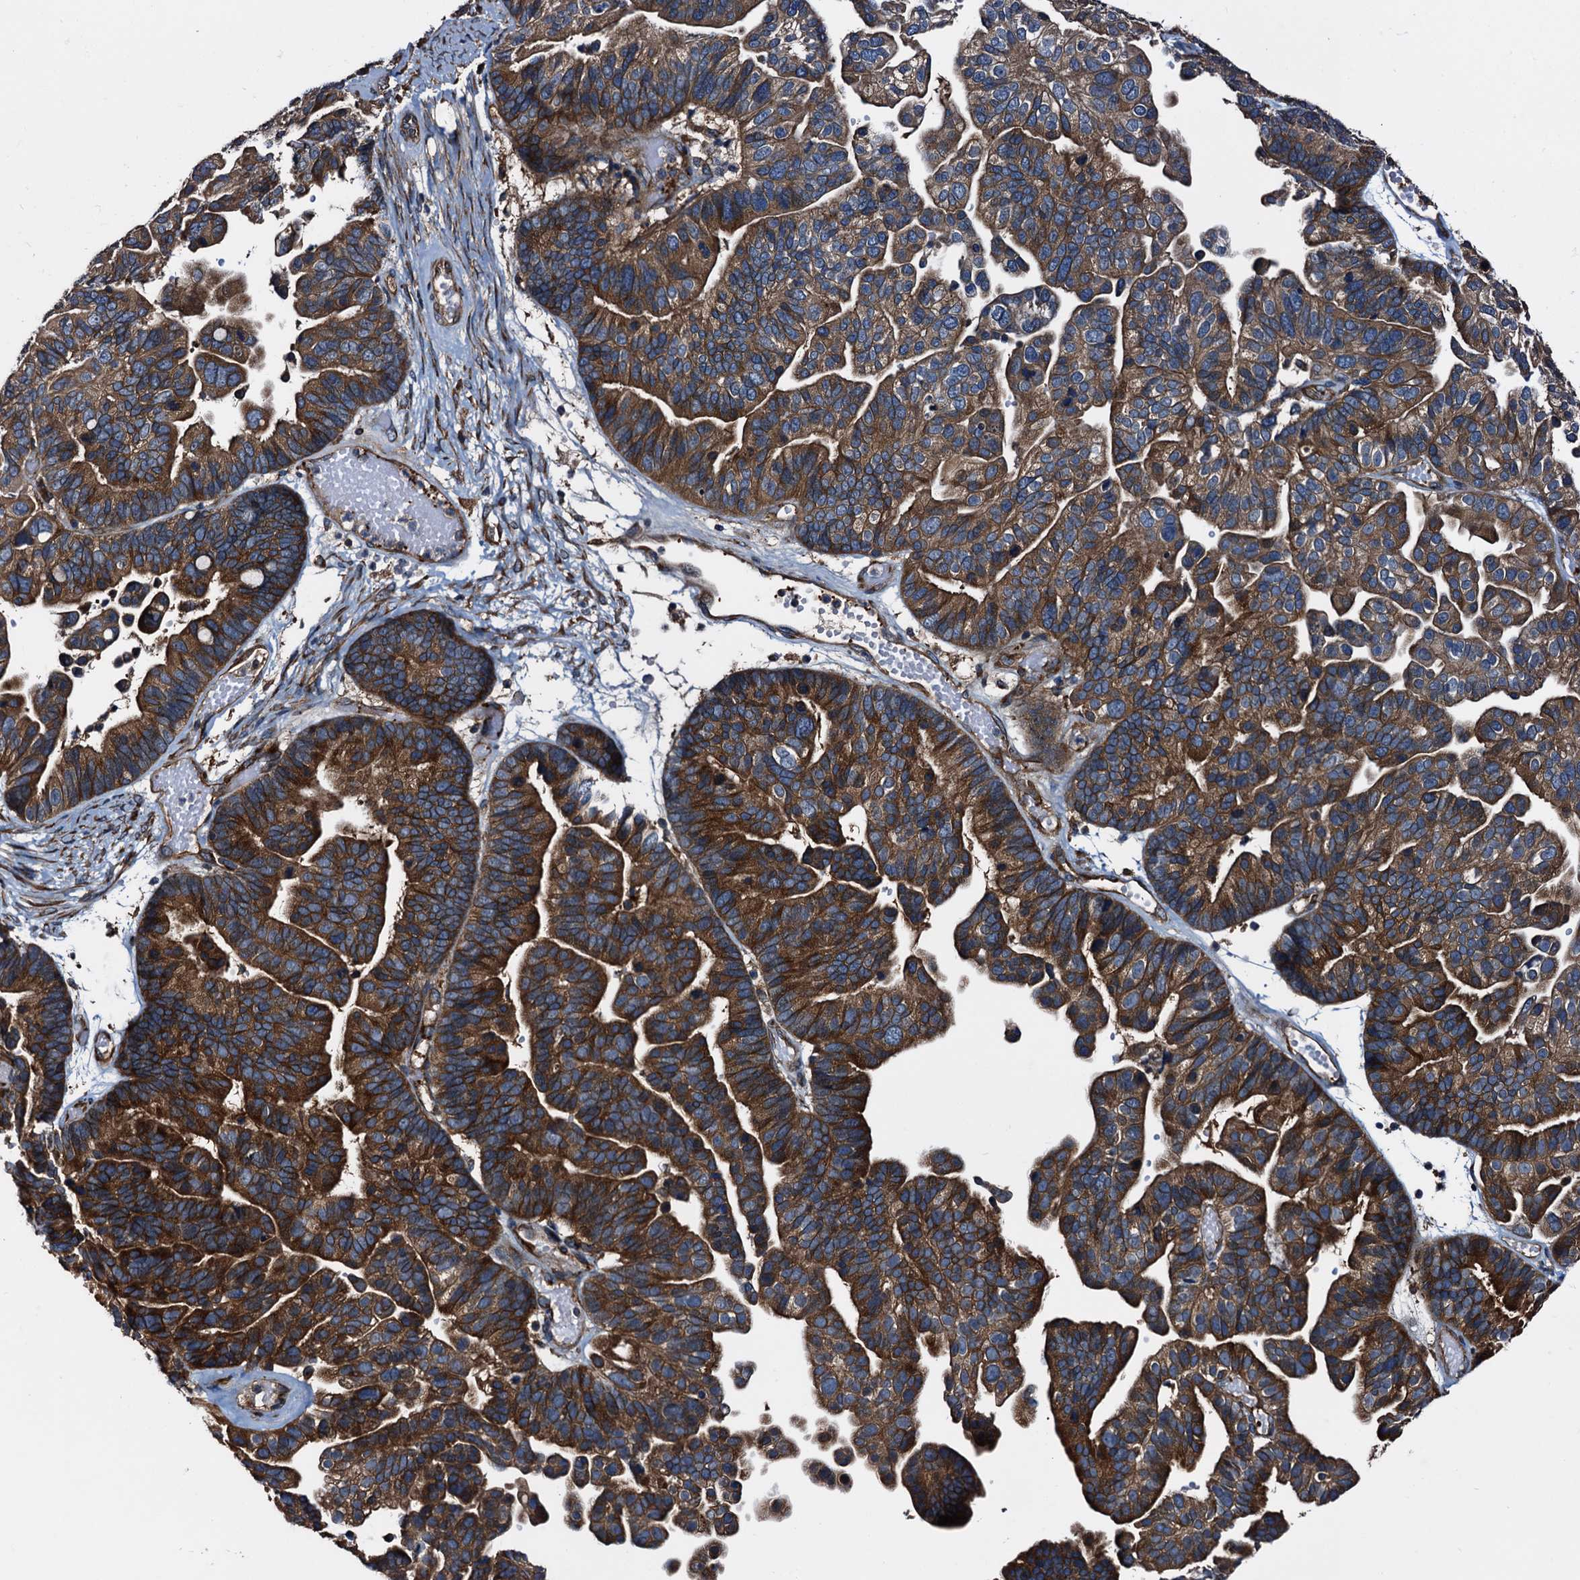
{"staining": {"intensity": "strong", "quantity": ">75%", "location": "cytoplasmic/membranous"}, "tissue": "ovarian cancer", "cell_type": "Tumor cells", "image_type": "cancer", "snomed": [{"axis": "morphology", "description": "Cystadenocarcinoma, serous, NOS"}, {"axis": "topography", "description": "Ovary"}], "caption": "A high amount of strong cytoplasmic/membranous staining is seen in about >75% of tumor cells in ovarian cancer (serous cystadenocarcinoma) tissue.", "gene": "PEX5", "patient": {"sex": "female", "age": 56}}